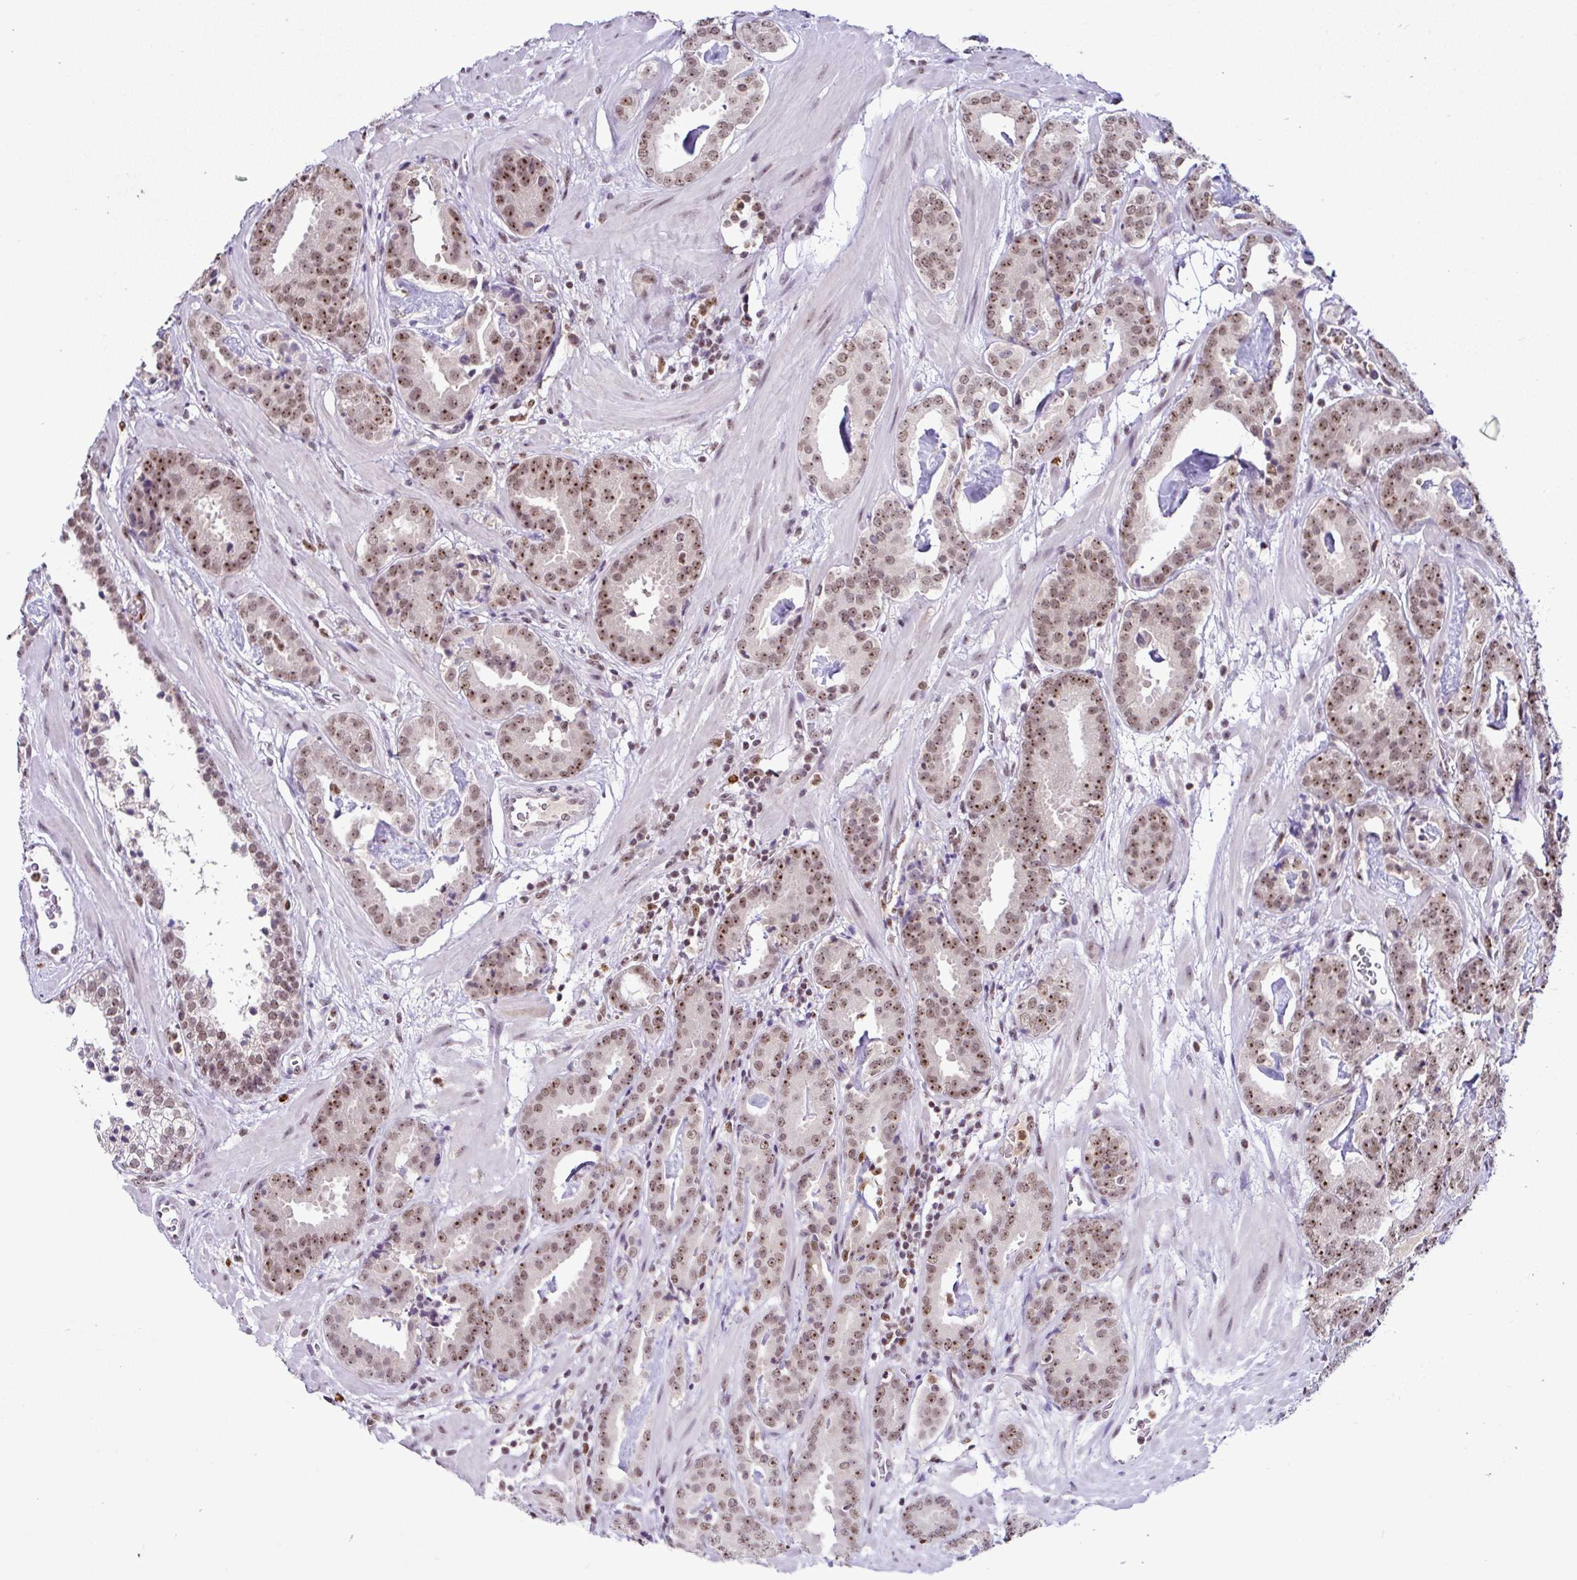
{"staining": {"intensity": "moderate", "quantity": ">75%", "location": "nuclear"}, "tissue": "prostate cancer", "cell_type": "Tumor cells", "image_type": "cancer", "snomed": [{"axis": "morphology", "description": "Adenocarcinoma, Low grade"}, {"axis": "topography", "description": "Prostate"}], "caption": "Prostate adenocarcinoma (low-grade) stained with immunohistochemistry exhibits moderate nuclear staining in approximately >75% of tumor cells. Nuclei are stained in blue.", "gene": "PTPN2", "patient": {"sex": "male", "age": 62}}